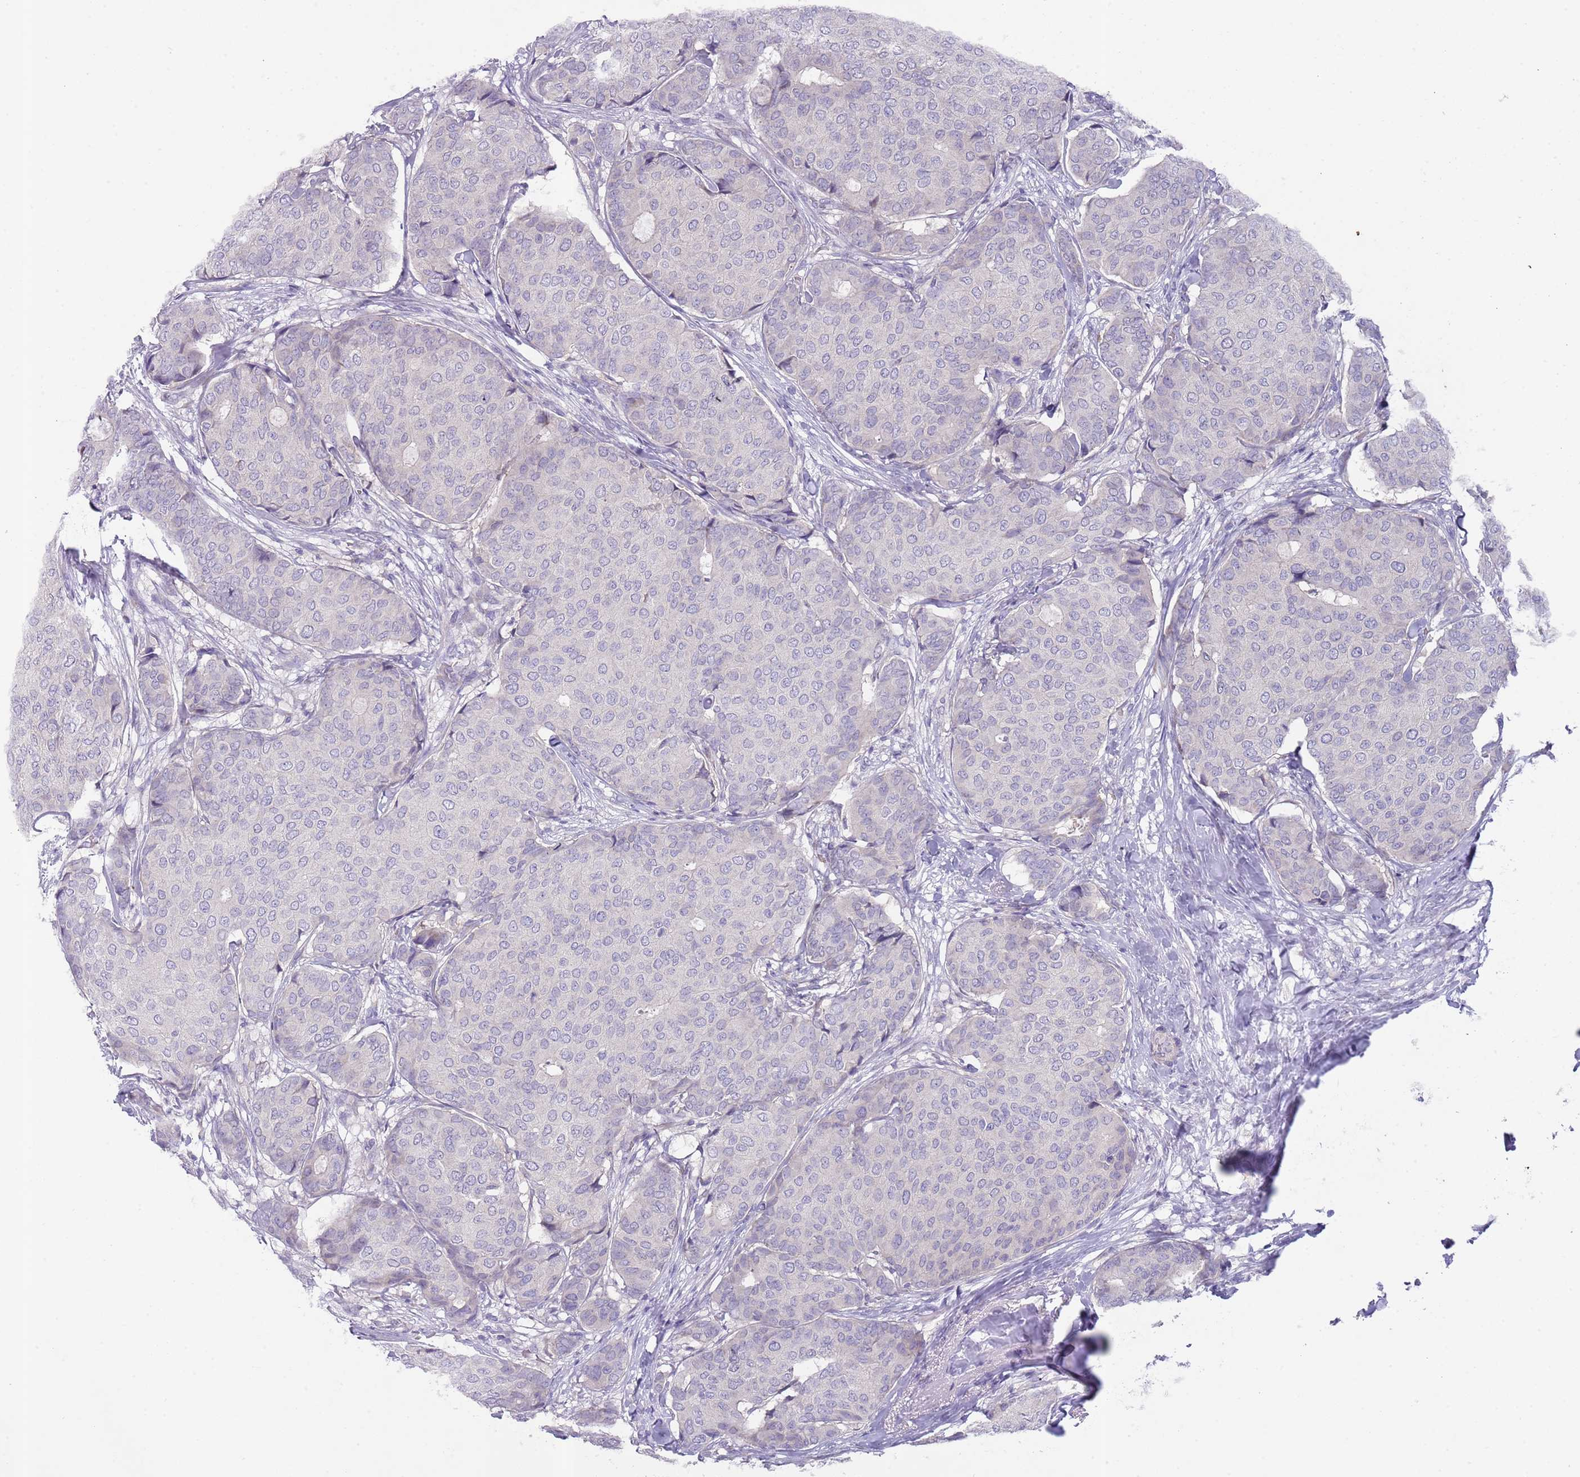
{"staining": {"intensity": "negative", "quantity": "none", "location": "none"}, "tissue": "breast cancer", "cell_type": "Tumor cells", "image_type": "cancer", "snomed": [{"axis": "morphology", "description": "Duct carcinoma"}, {"axis": "topography", "description": "Breast"}], "caption": "Immunohistochemical staining of human breast invasive ductal carcinoma shows no significant staining in tumor cells.", "gene": "PRAC1", "patient": {"sex": "female", "age": 75}}